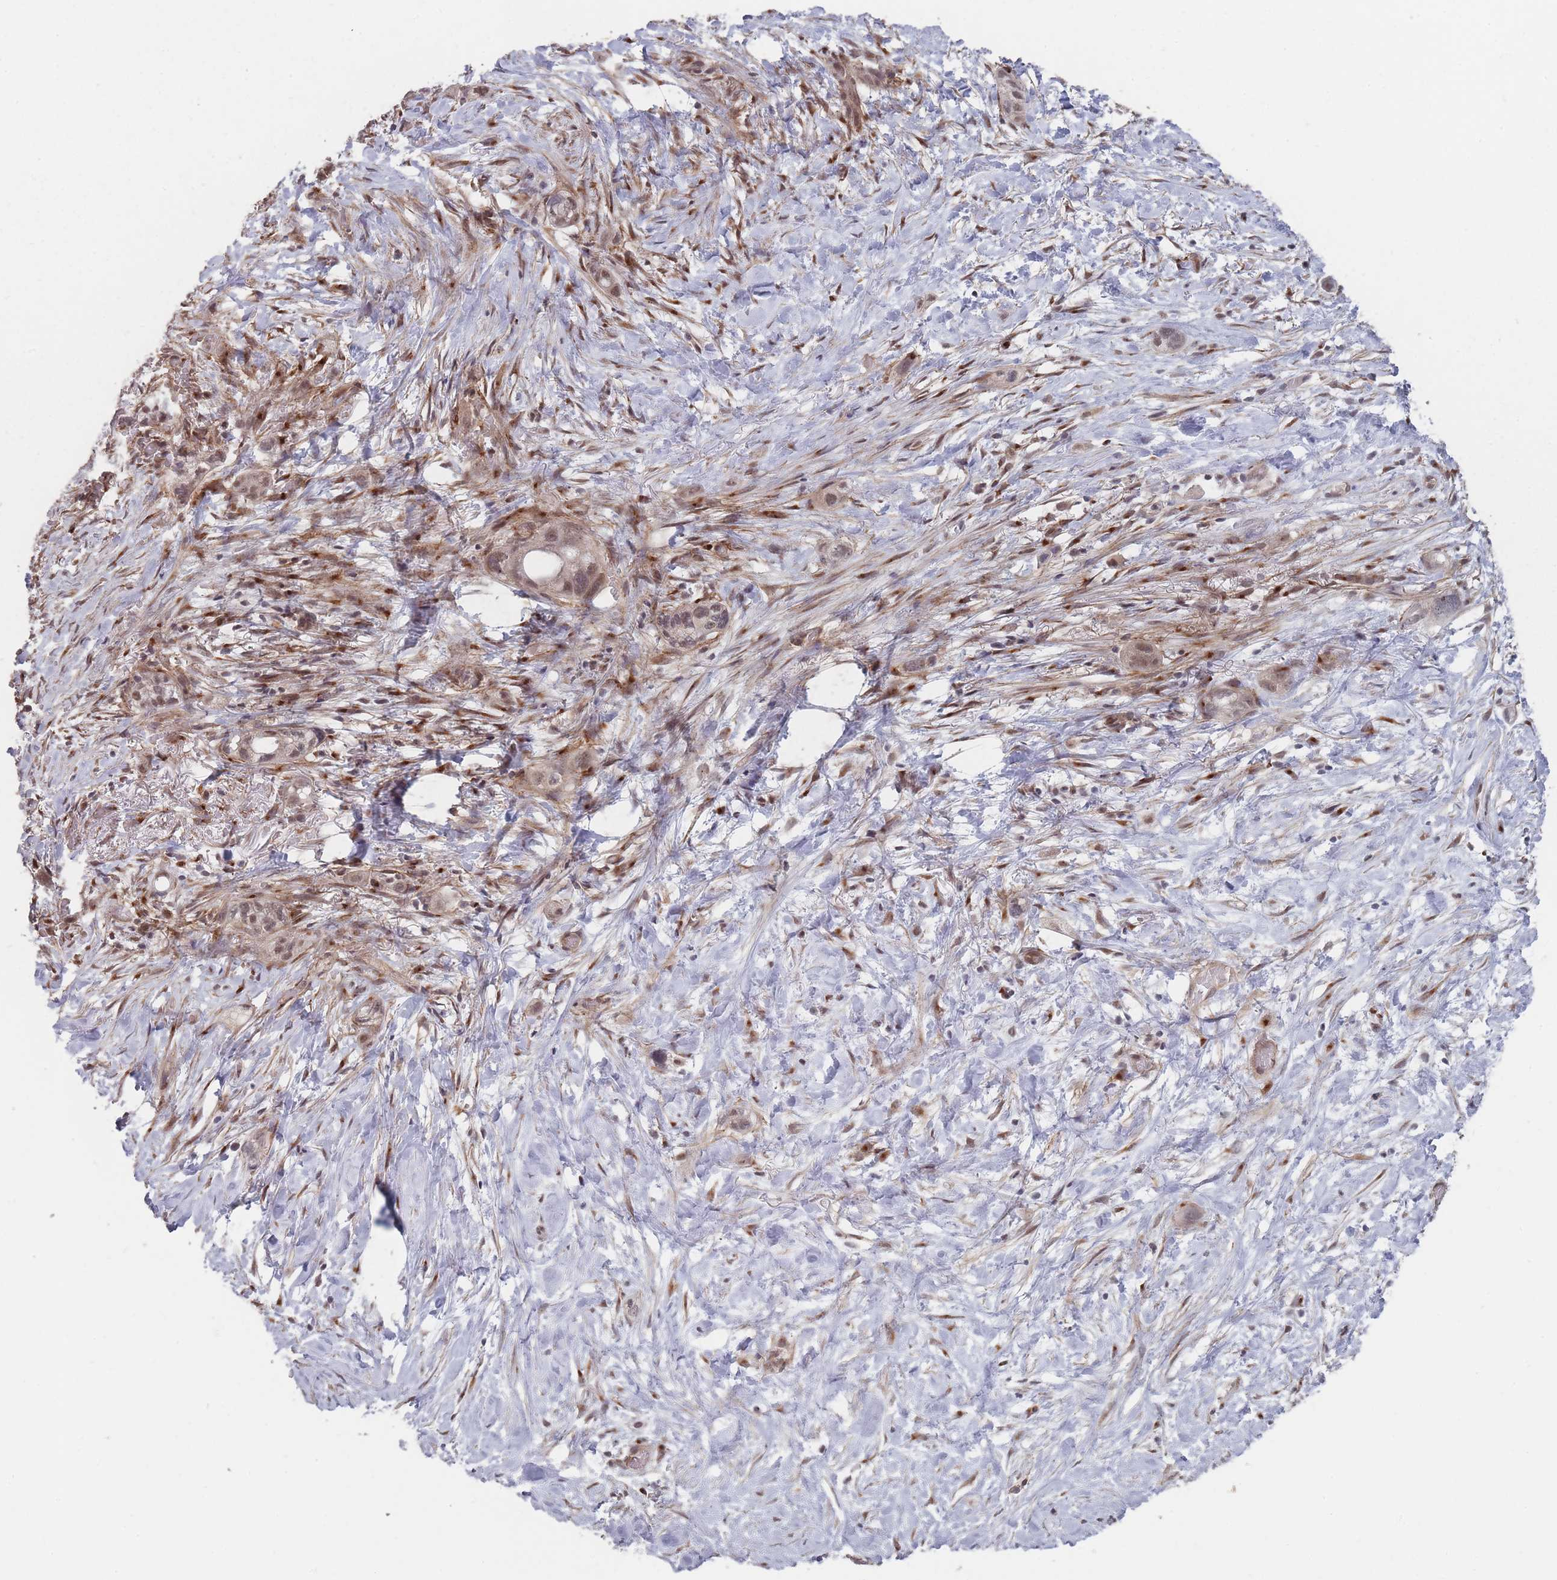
{"staining": {"intensity": "weak", "quantity": "25%-75%", "location": "nuclear"}, "tissue": "stomach cancer", "cell_type": "Tumor cells", "image_type": "cancer", "snomed": [{"axis": "morphology", "description": "Adenocarcinoma, NOS"}, {"axis": "topography", "description": "Stomach"}, {"axis": "topography", "description": "Stomach, lower"}], "caption": "Brown immunohistochemical staining in human stomach cancer reveals weak nuclear expression in approximately 25%-75% of tumor cells.", "gene": "CNTRL", "patient": {"sex": "female", "age": 48}}